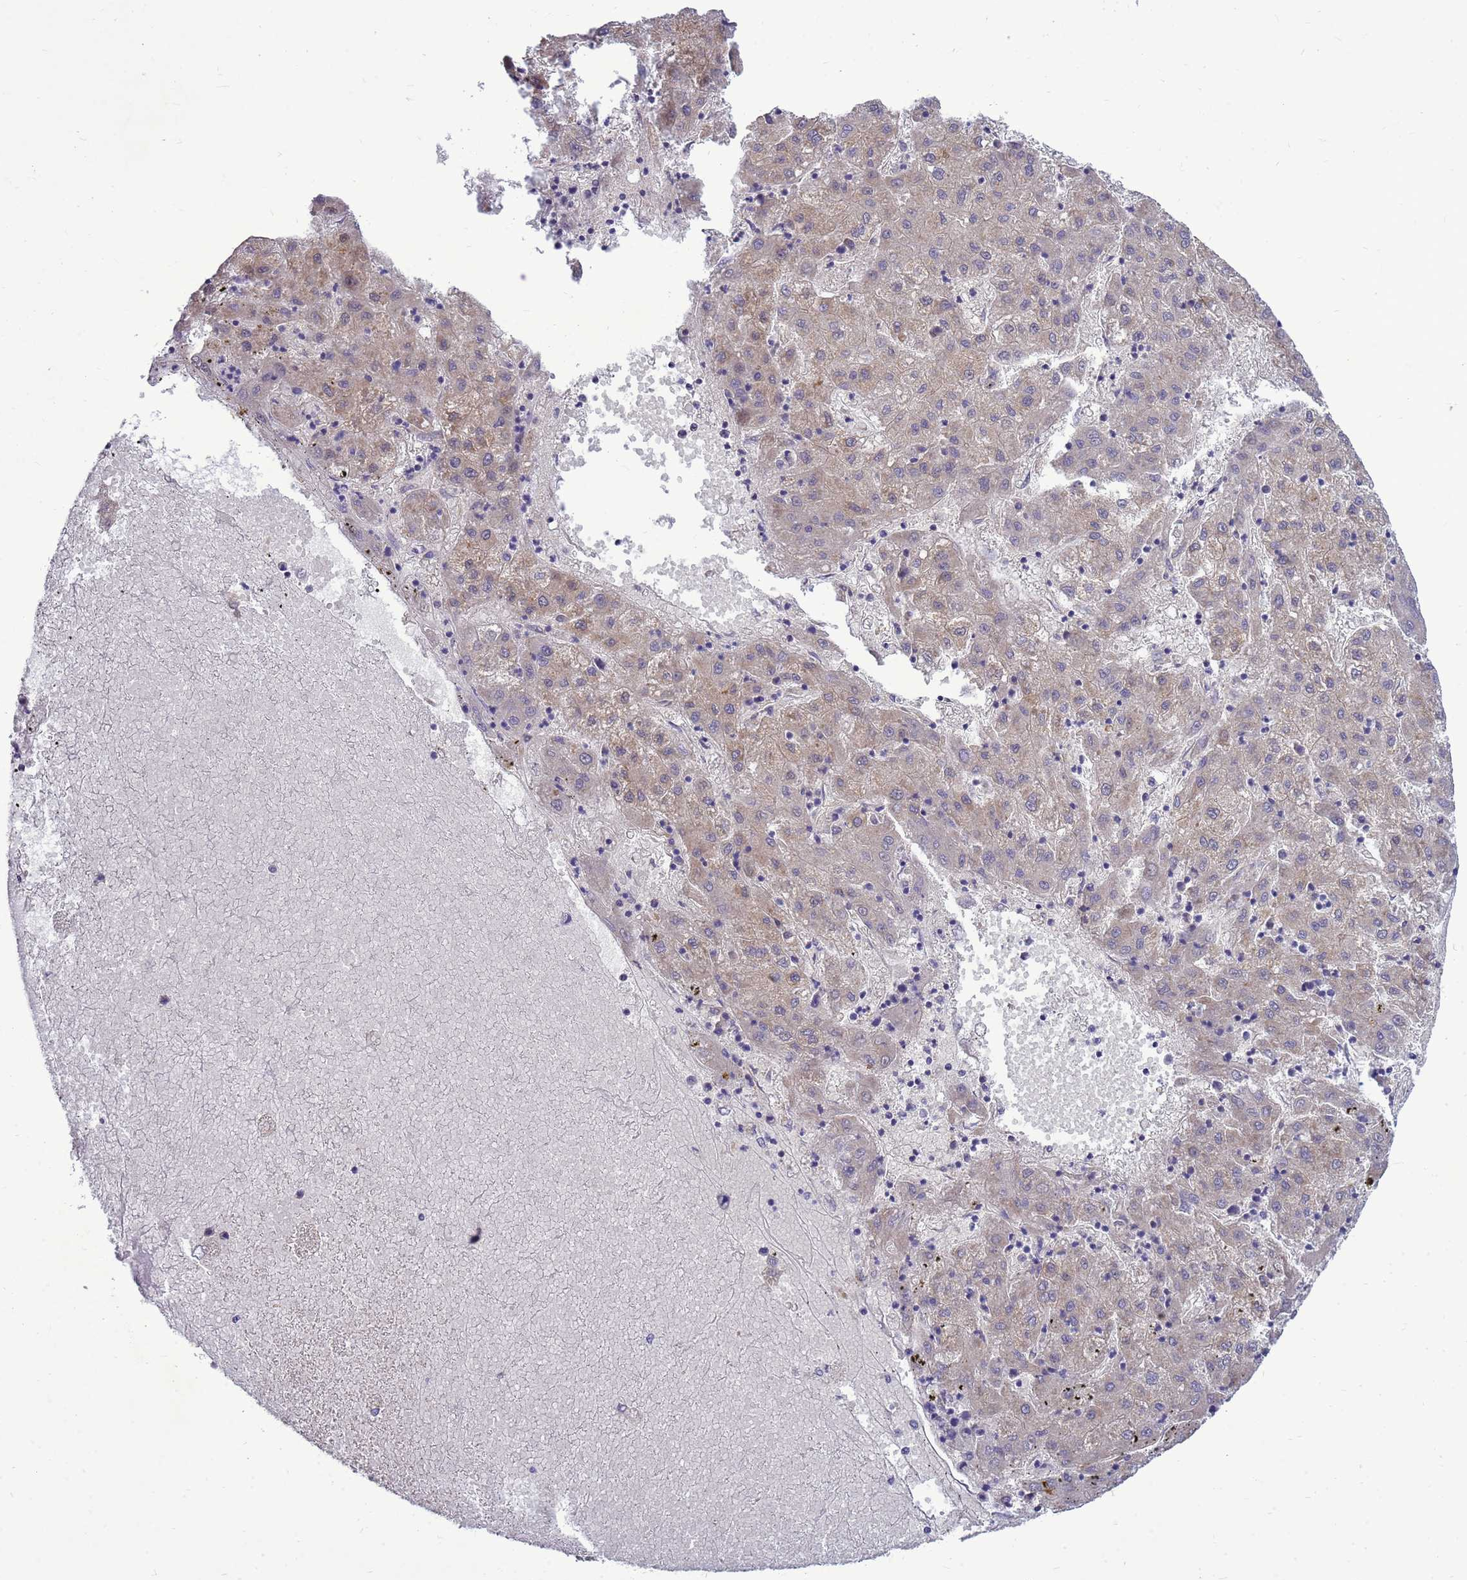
{"staining": {"intensity": "moderate", "quantity": "<25%", "location": "cytoplasmic/membranous"}, "tissue": "liver cancer", "cell_type": "Tumor cells", "image_type": "cancer", "snomed": [{"axis": "morphology", "description": "Carcinoma, Hepatocellular, NOS"}, {"axis": "topography", "description": "Liver"}], "caption": "The photomicrograph reveals immunohistochemical staining of liver cancer (hepatocellular carcinoma). There is moderate cytoplasmic/membranous positivity is seen in about <25% of tumor cells.", "gene": "EIF4EBP3", "patient": {"sex": "male", "age": 72}}